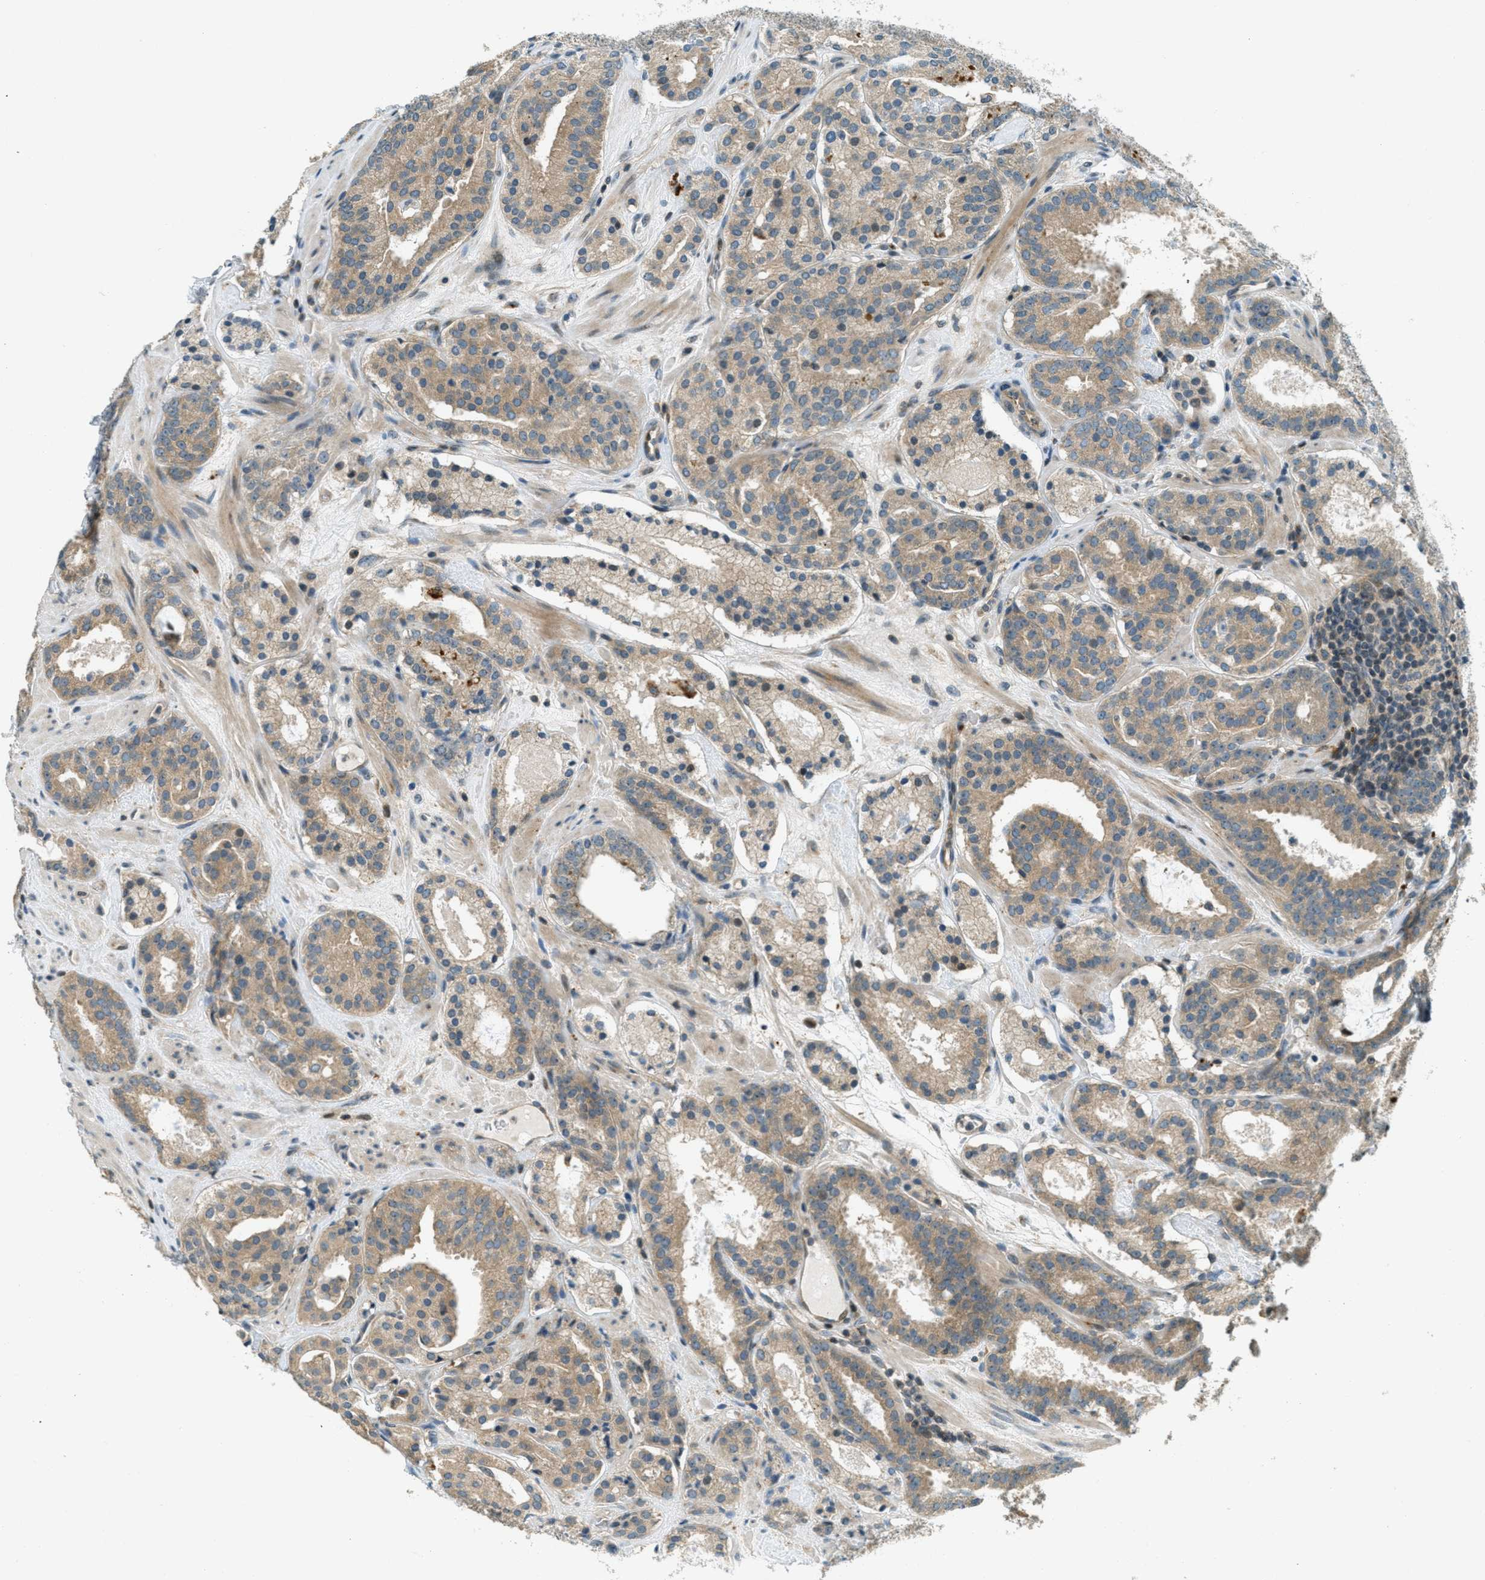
{"staining": {"intensity": "moderate", "quantity": ">75%", "location": "cytoplasmic/membranous"}, "tissue": "prostate cancer", "cell_type": "Tumor cells", "image_type": "cancer", "snomed": [{"axis": "morphology", "description": "Adenocarcinoma, Low grade"}, {"axis": "topography", "description": "Prostate"}], "caption": "Moderate cytoplasmic/membranous expression is appreciated in about >75% of tumor cells in low-grade adenocarcinoma (prostate).", "gene": "PTPN23", "patient": {"sex": "male", "age": 69}}